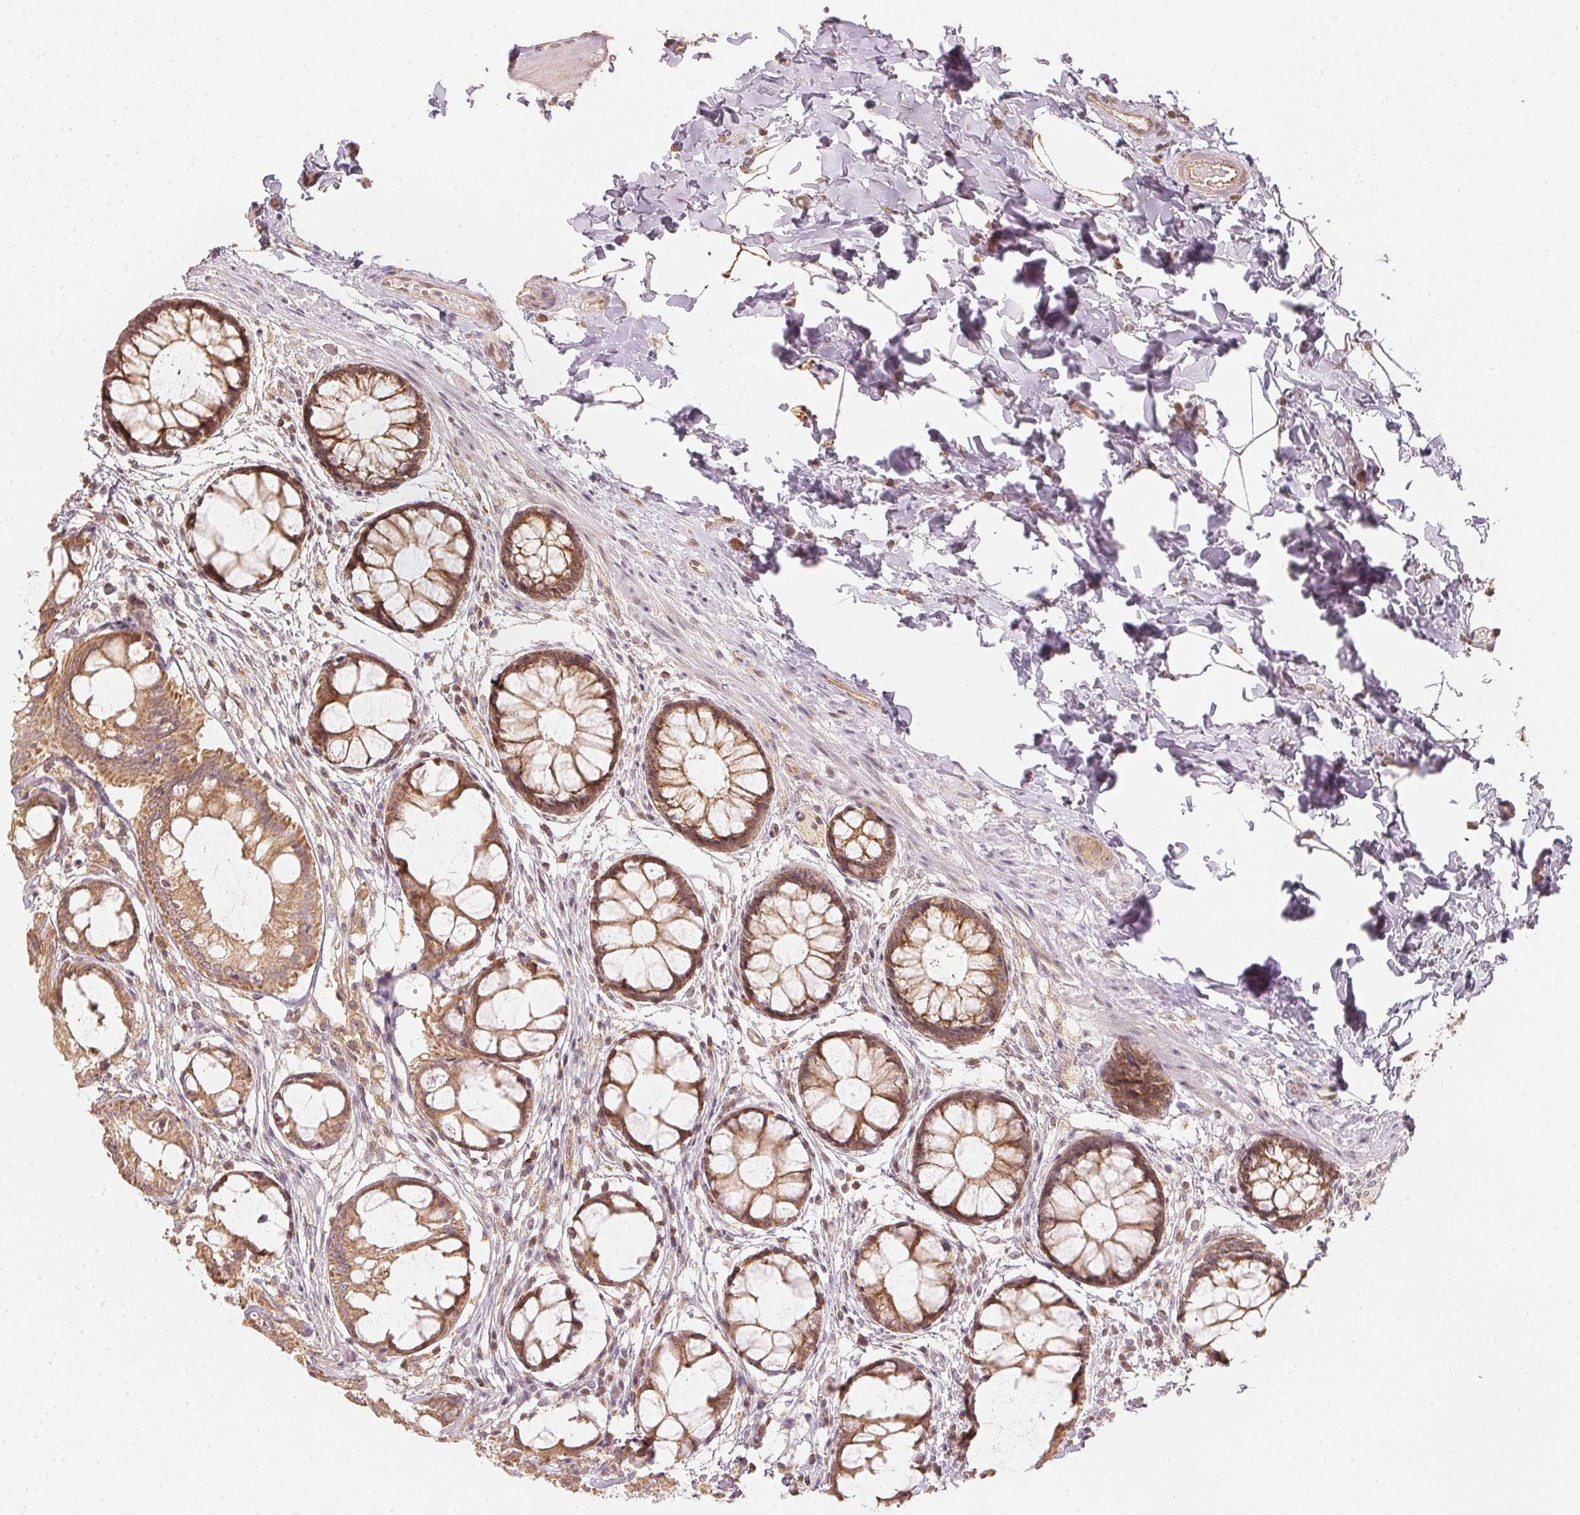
{"staining": {"intensity": "moderate", "quantity": ">75%", "location": "cytoplasmic/membranous"}, "tissue": "rectum", "cell_type": "Glandular cells", "image_type": "normal", "snomed": [{"axis": "morphology", "description": "Normal tissue, NOS"}, {"axis": "topography", "description": "Rectum"}], "caption": "A medium amount of moderate cytoplasmic/membranous expression is seen in approximately >75% of glandular cells in benign rectum. (DAB (3,3'-diaminobenzidine) IHC with brightfield microscopy, high magnification).", "gene": "WDR54", "patient": {"sex": "female", "age": 62}}